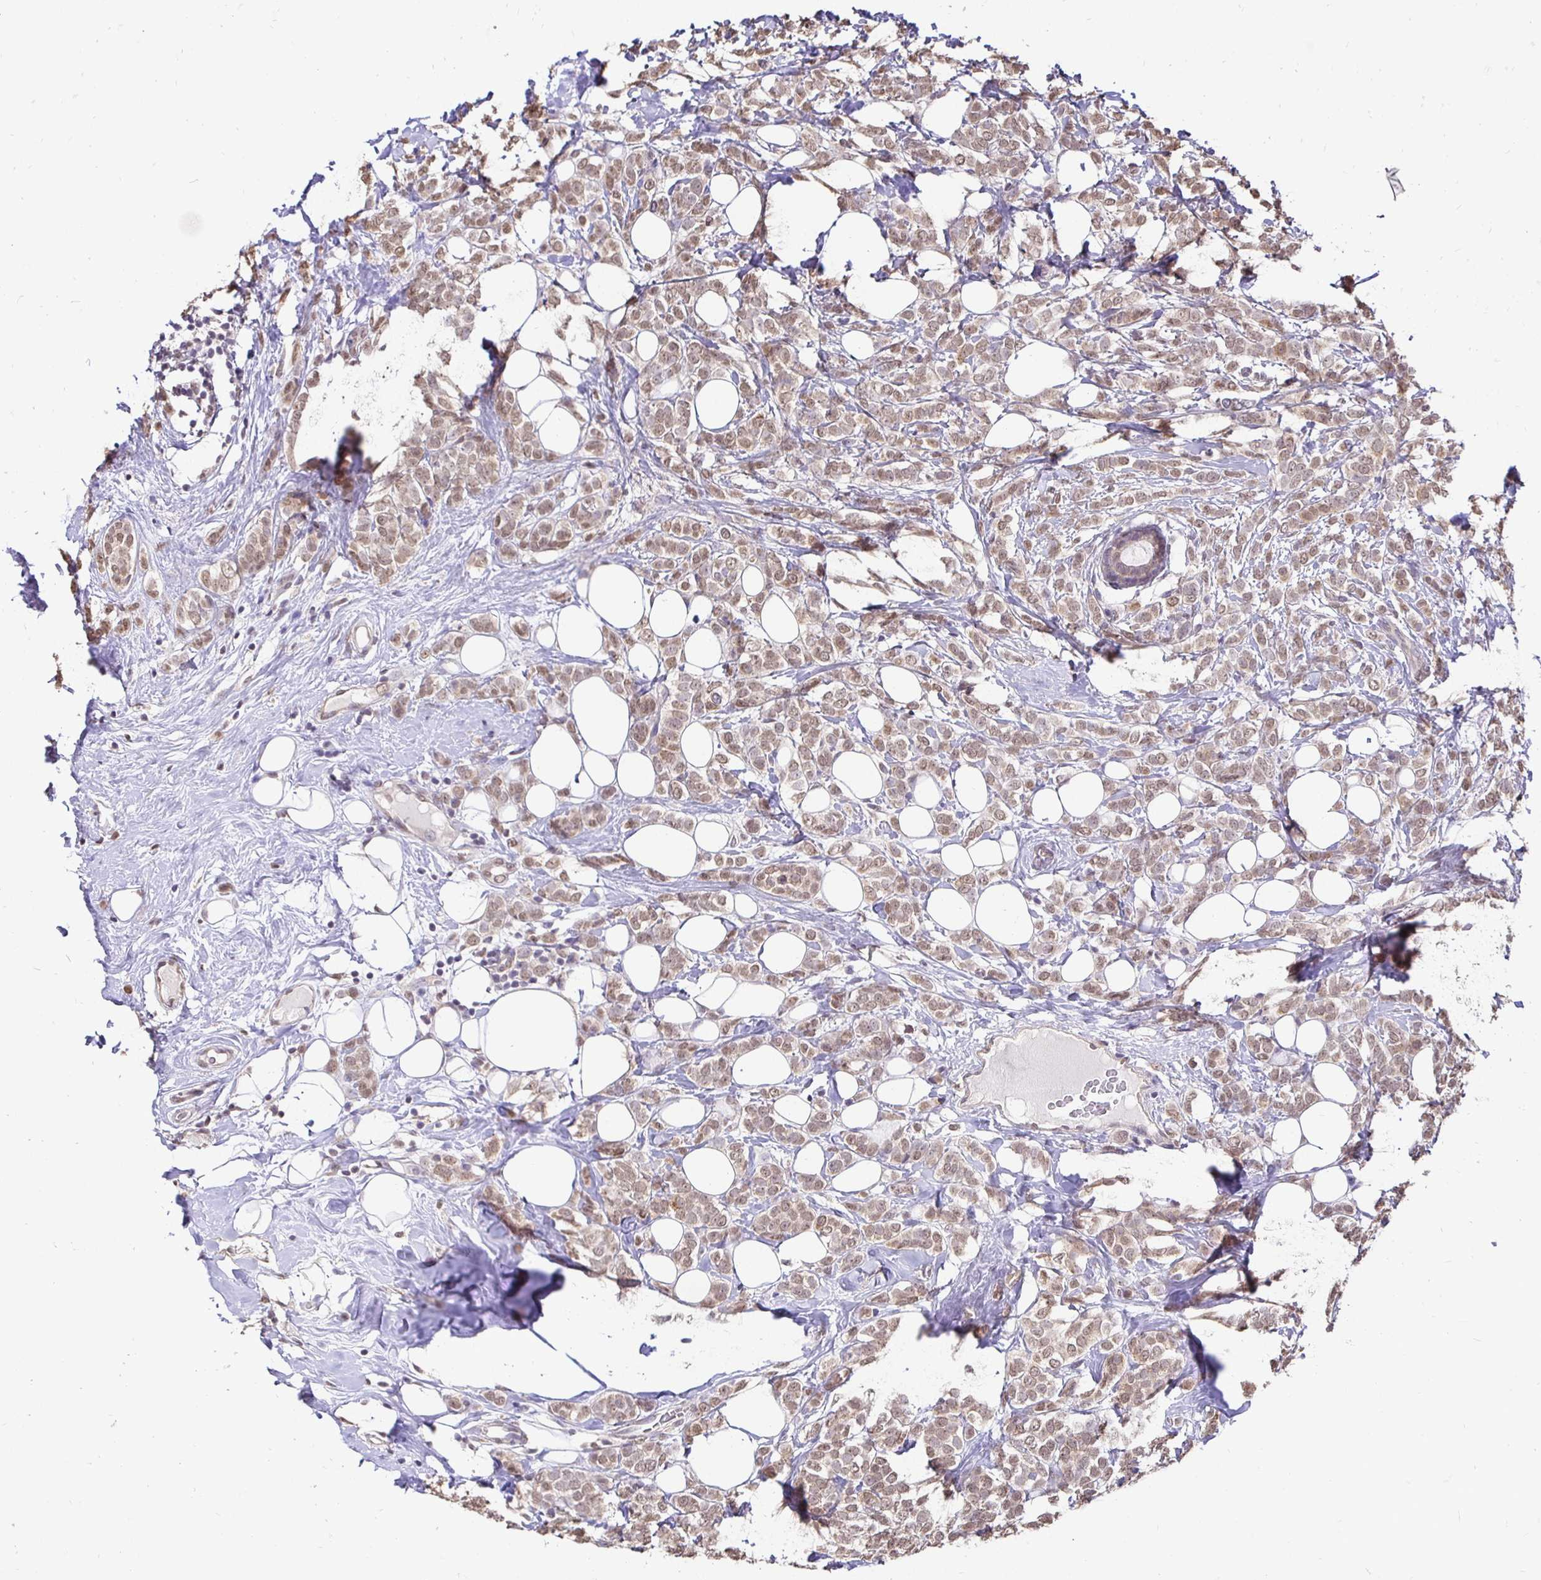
{"staining": {"intensity": "moderate", "quantity": ">75%", "location": "nuclear"}, "tissue": "breast cancer", "cell_type": "Tumor cells", "image_type": "cancer", "snomed": [{"axis": "morphology", "description": "Lobular carcinoma"}, {"axis": "topography", "description": "Breast"}], "caption": "Breast cancer stained for a protein demonstrates moderate nuclear positivity in tumor cells. (DAB (3,3'-diaminobenzidine) IHC, brown staining for protein, blue staining for nuclei).", "gene": "RHEBL1", "patient": {"sex": "female", "age": 49}}